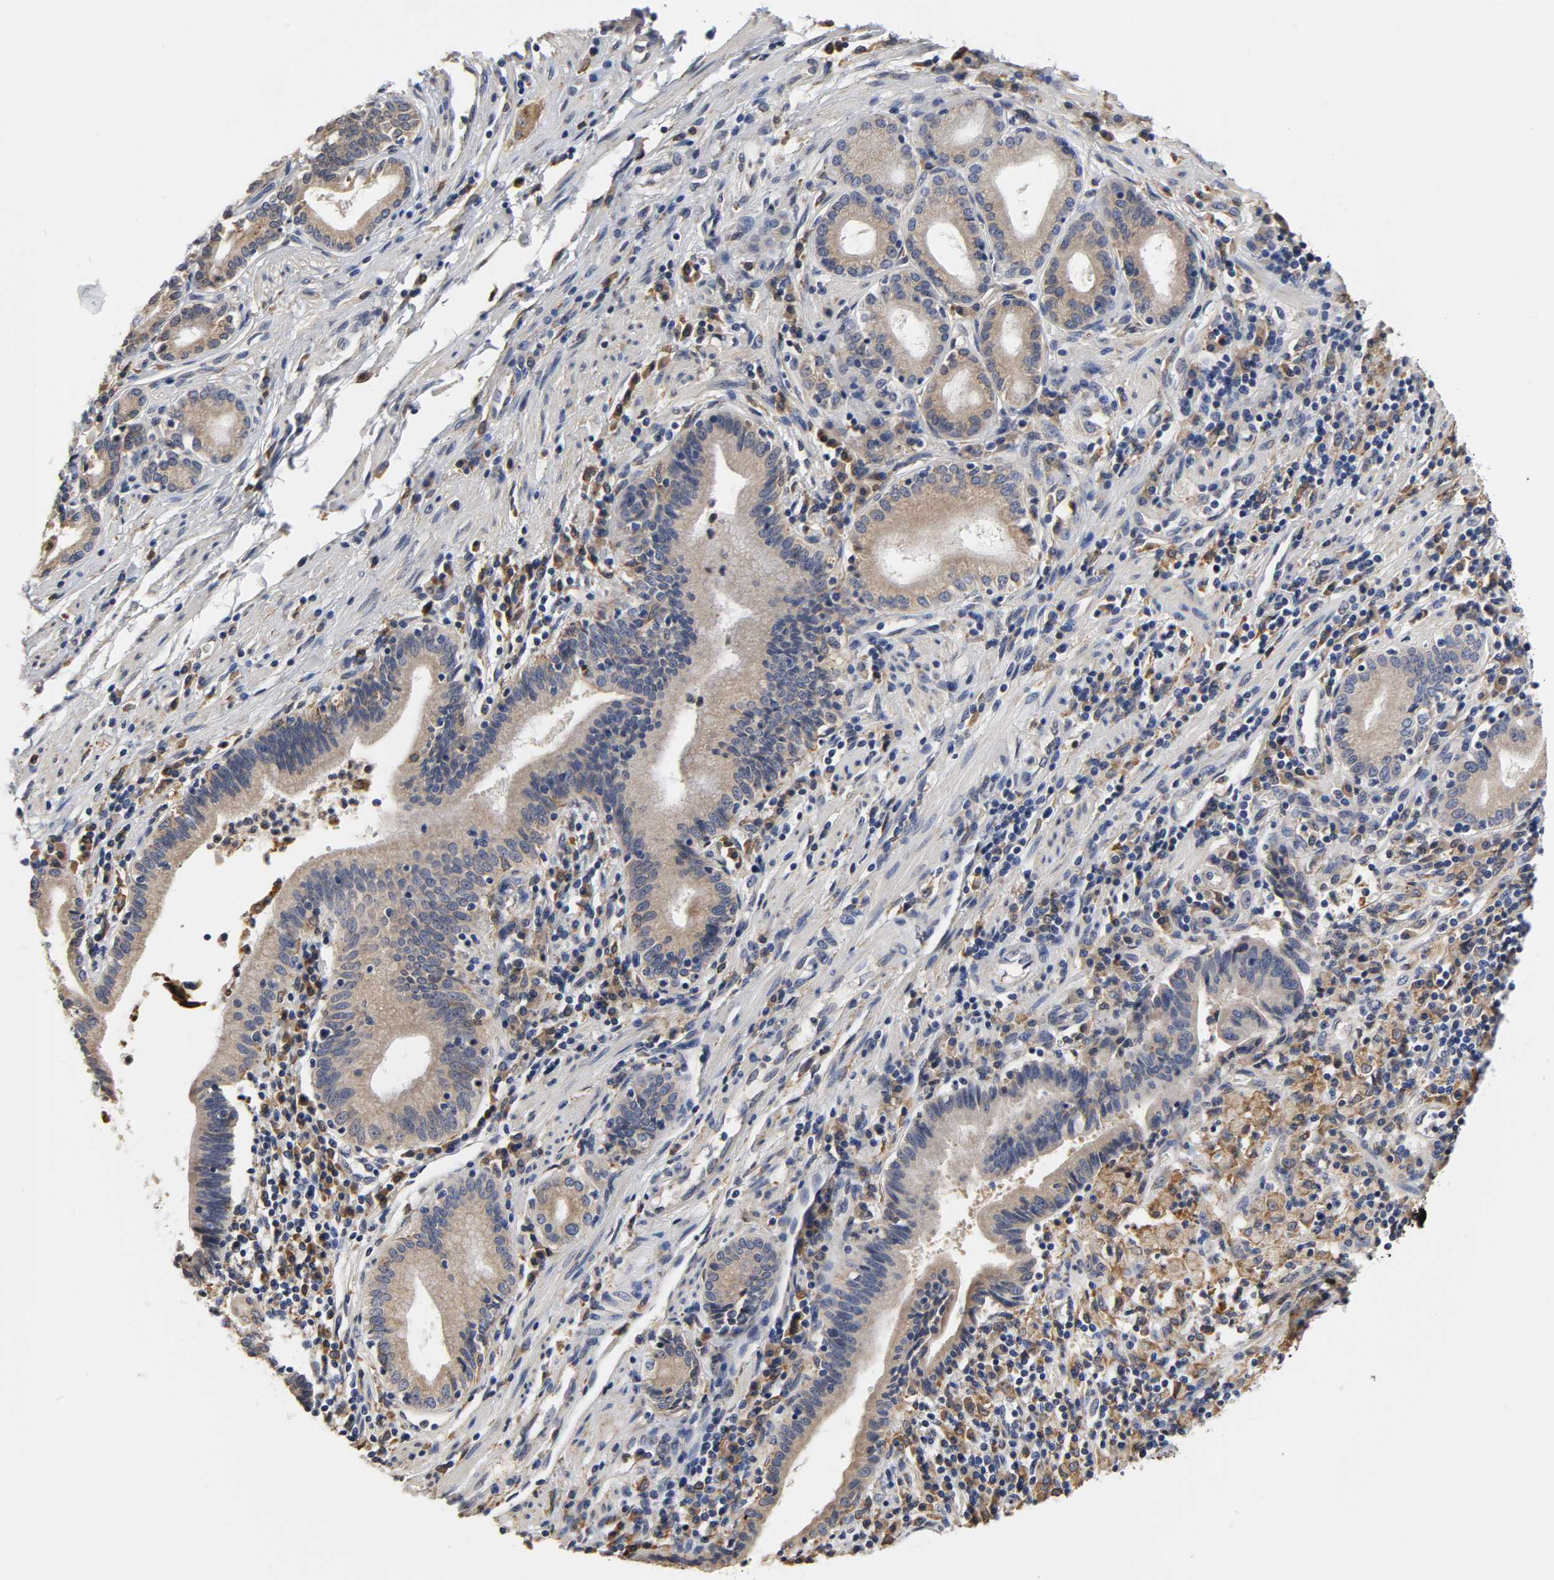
{"staining": {"intensity": "strong", "quantity": ">75%", "location": "cytoplasmic/membranous"}, "tissue": "pancreatic cancer", "cell_type": "Tumor cells", "image_type": "cancer", "snomed": [{"axis": "morphology", "description": "Adenocarcinoma, NOS"}, {"axis": "topography", "description": "Pancreas"}], "caption": "Pancreatic adenocarcinoma stained with IHC shows strong cytoplasmic/membranous positivity in about >75% of tumor cells.", "gene": "HCK", "patient": {"sex": "female", "age": 48}}